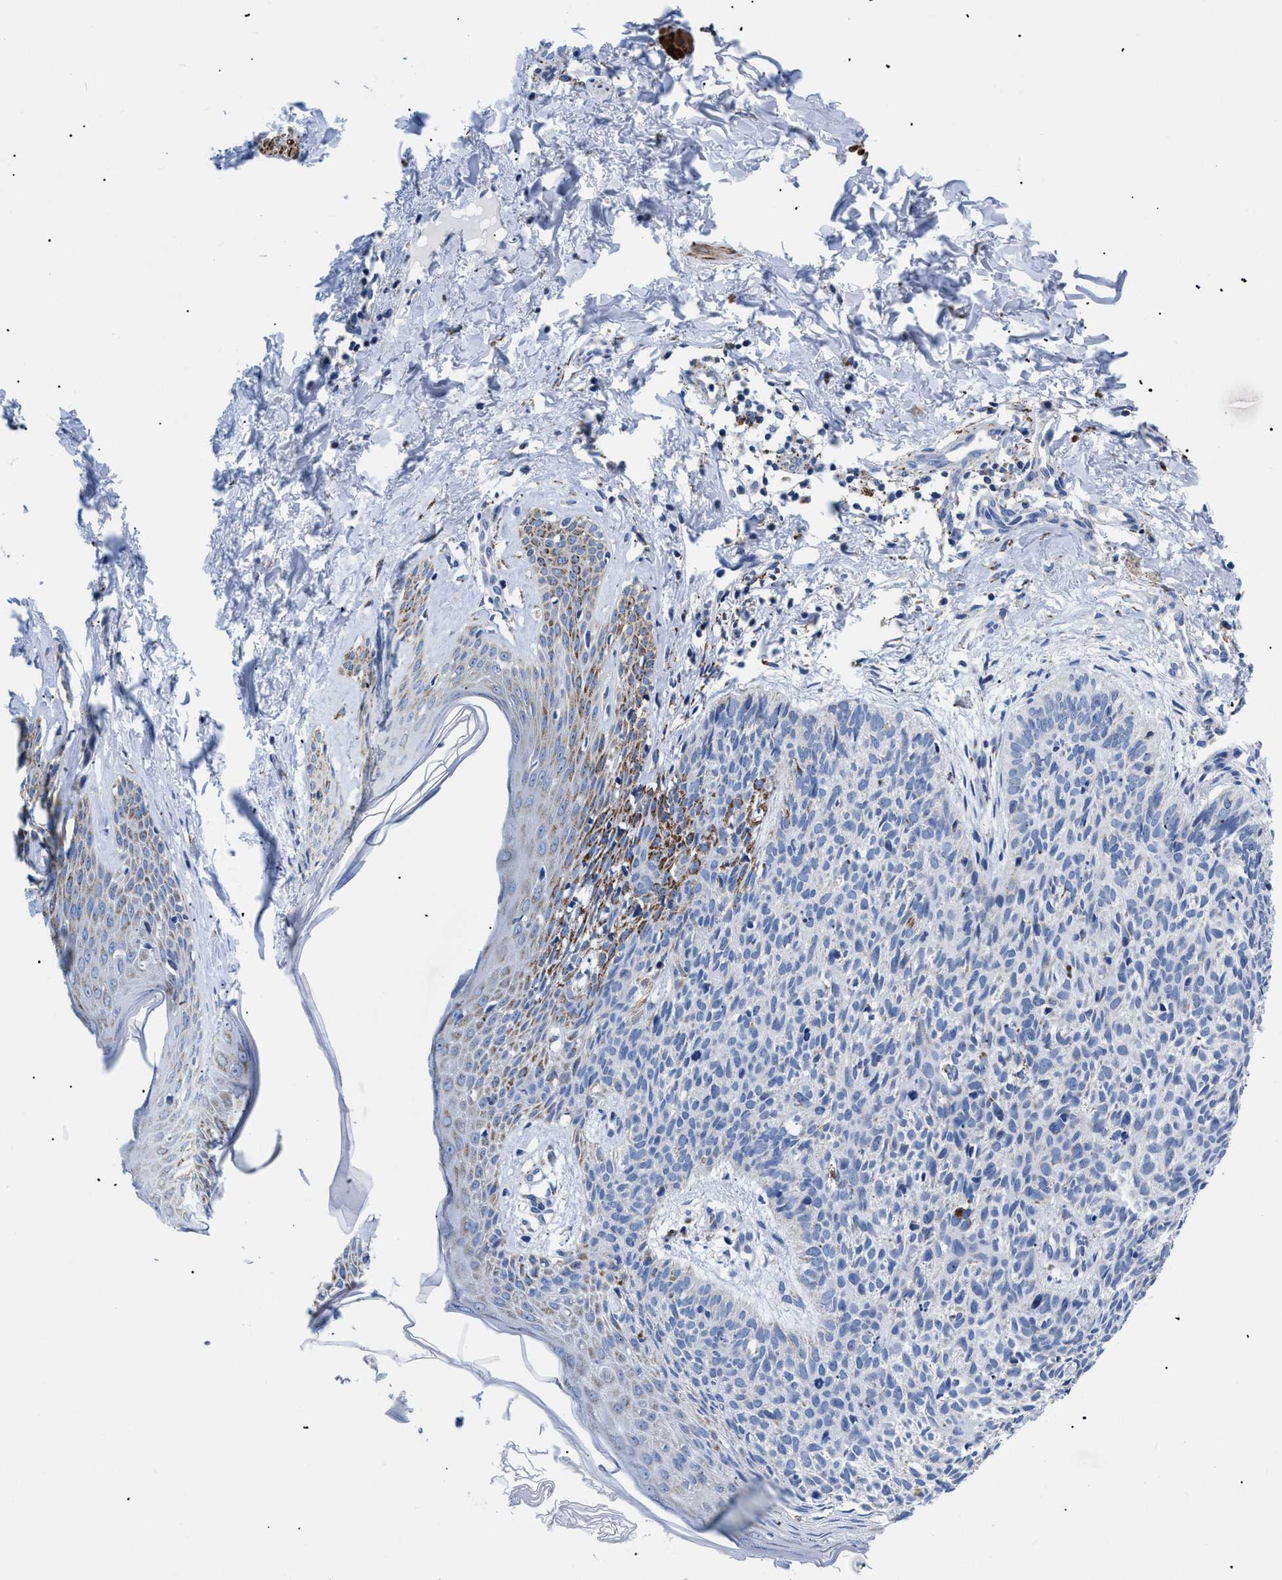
{"staining": {"intensity": "negative", "quantity": "none", "location": "none"}, "tissue": "skin cancer", "cell_type": "Tumor cells", "image_type": "cancer", "snomed": [{"axis": "morphology", "description": "Basal cell carcinoma"}, {"axis": "topography", "description": "Skin"}], "caption": "There is no significant positivity in tumor cells of skin basal cell carcinoma. (Brightfield microscopy of DAB immunohistochemistry at high magnification).", "gene": "GPR149", "patient": {"sex": "male", "age": 60}}